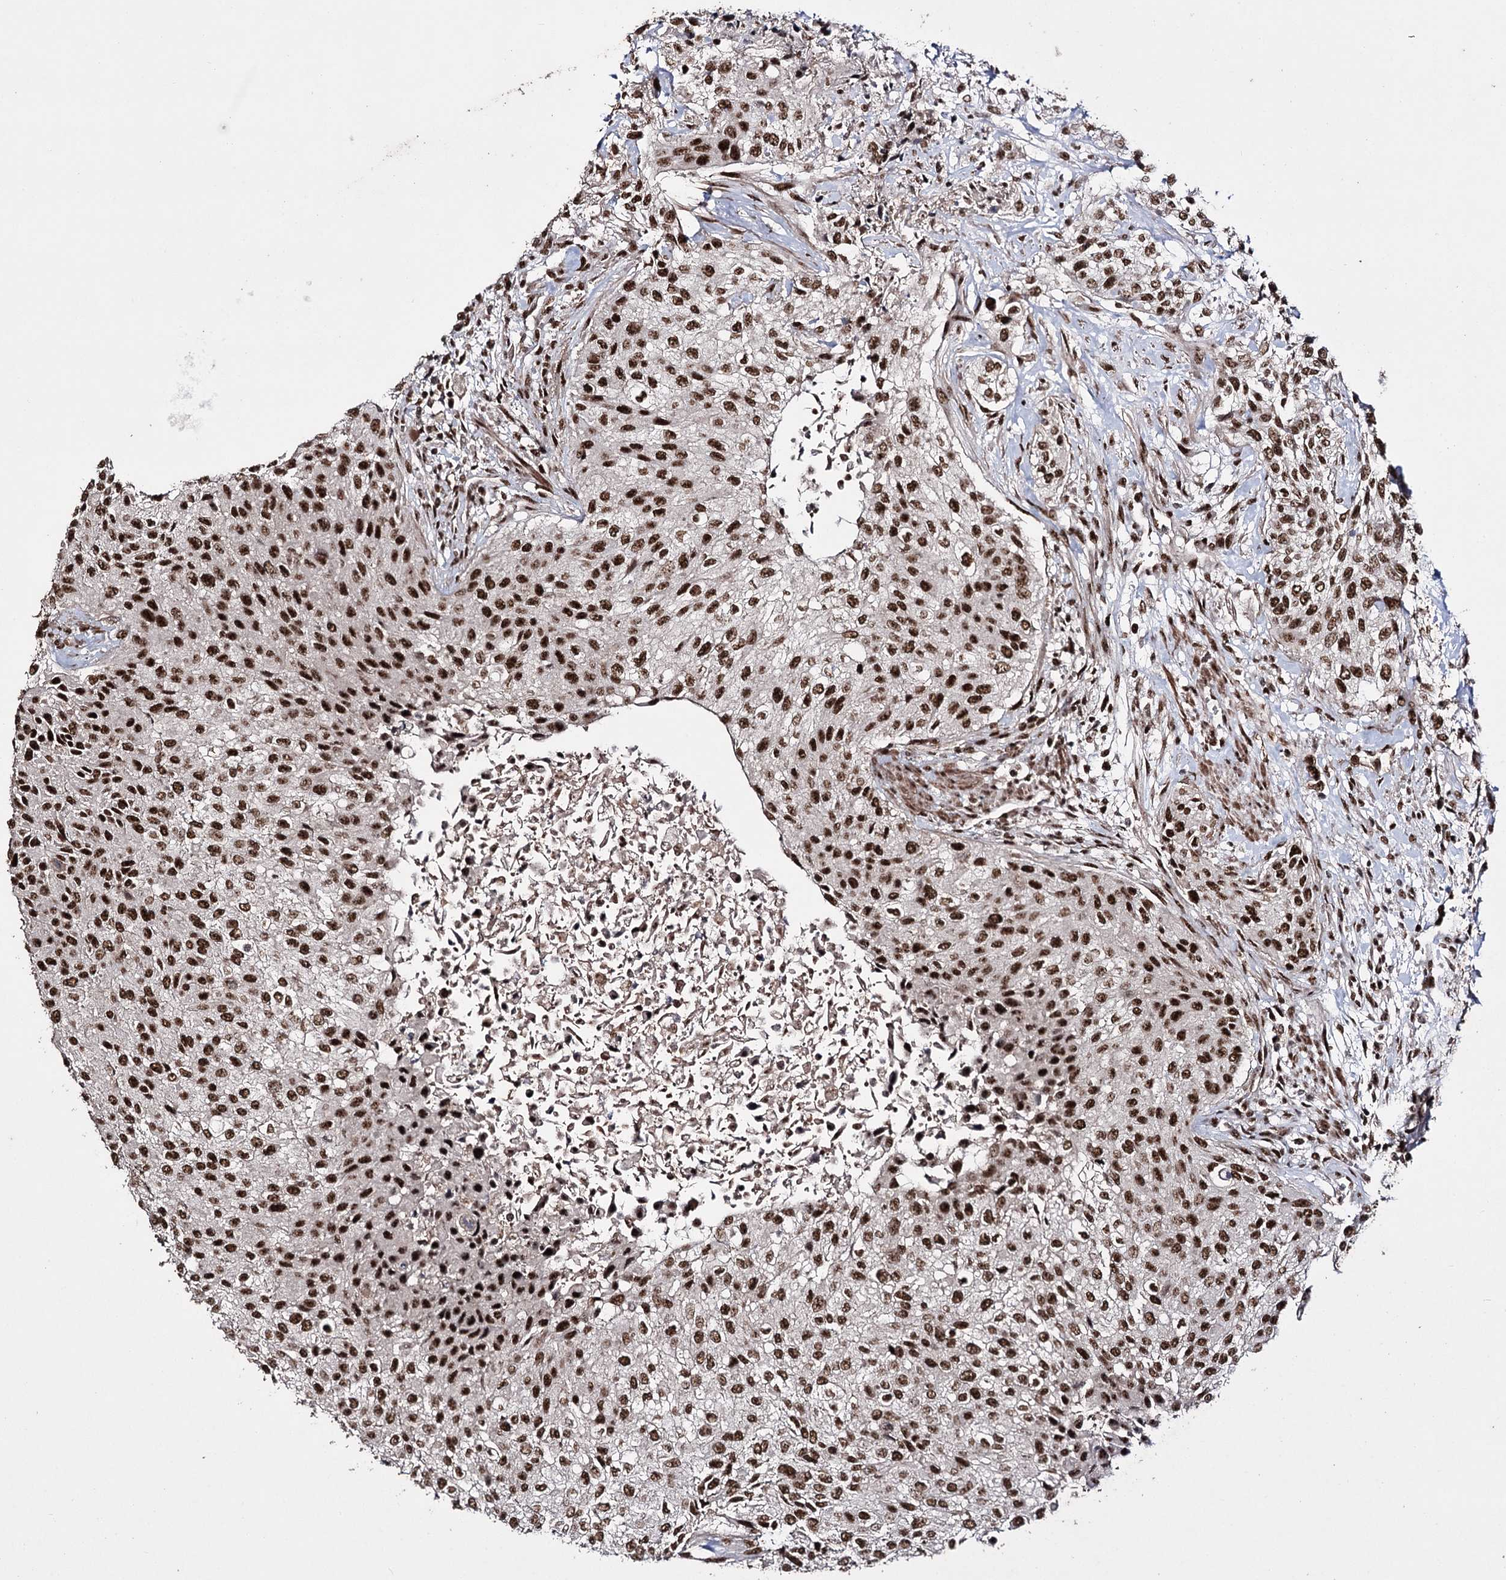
{"staining": {"intensity": "strong", "quantity": ">75%", "location": "nuclear"}, "tissue": "urothelial cancer", "cell_type": "Tumor cells", "image_type": "cancer", "snomed": [{"axis": "morphology", "description": "Normal tissue, NOS"}, {"axis": "morphology", "description": "Urothelial carcinoma, NOS"}, {"axis": "topography", "description": "Urinary bladder"}, {"axis": "topography", "description": "Peripheral nerve tissue"}], "caption": "An IHC micrograph of tumor tissue is shown. Protein staining in brown highlights strong nuclear positivity in urothelial cancer within tumor cells. The protein is stained brown, and the nuclei are stained in blue (DAB IHC with brightfield microscopy, high magnification).", "gene": "PRPF40A", "patient": {"sex": "male", "age": 35}}